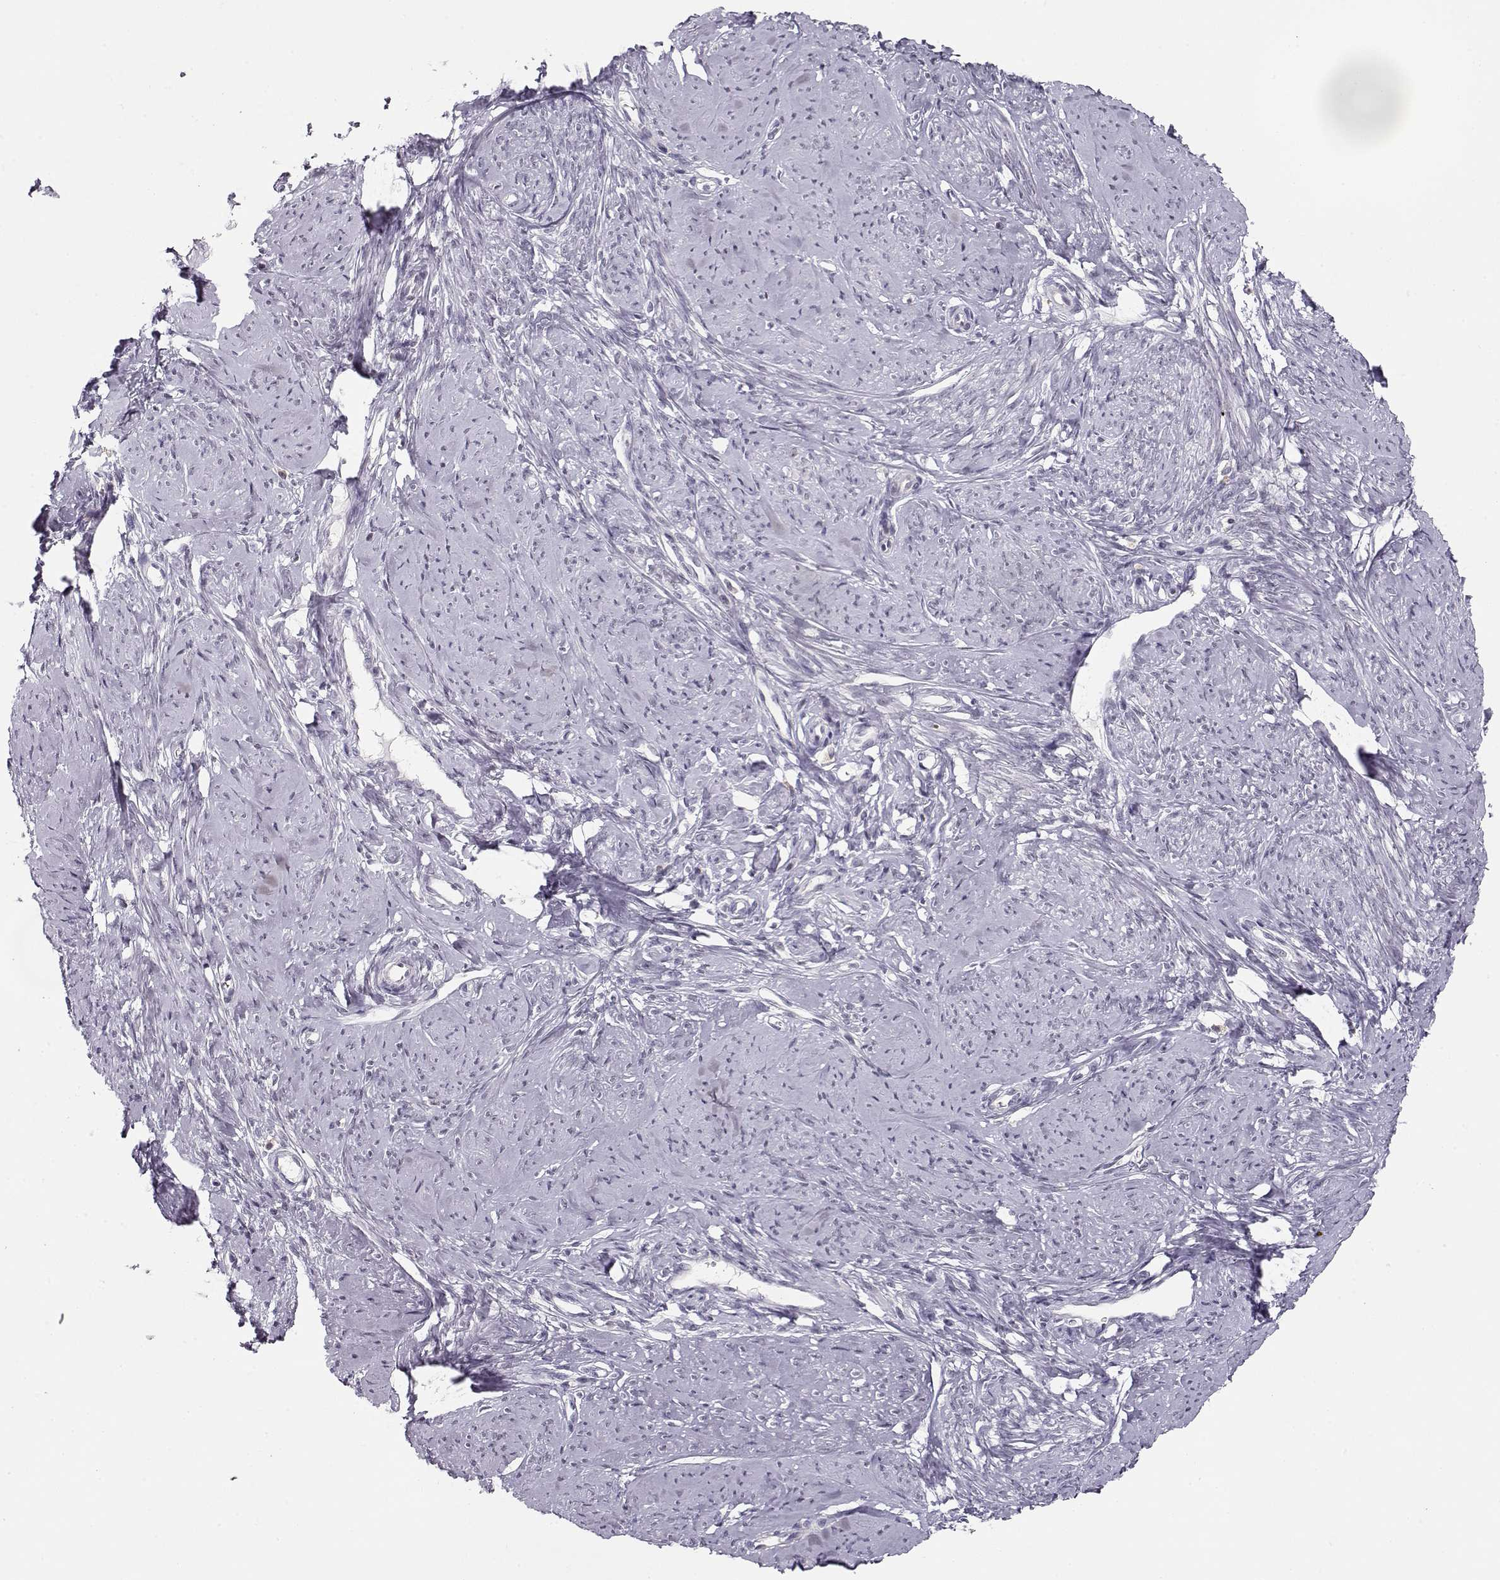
{"staining": {"intensity": "negative", "quantity": "none", "location": "none"}, "tissue": "smooth muscle", "cell_type": "Smooth muscle cells", "image_type": "normal", "snomed": [{"axis": "morphology", "description": "Normal tissue, NOS"}, {"axis": "topography", "description": "Smooth muscle"}], "caption": "Immunohistochemical staining of benign smooth muscle exhibits no significant expression in smooth muscle cells.", "gene": "TEPP", "patient": {"sex": "female", "age": 48}}